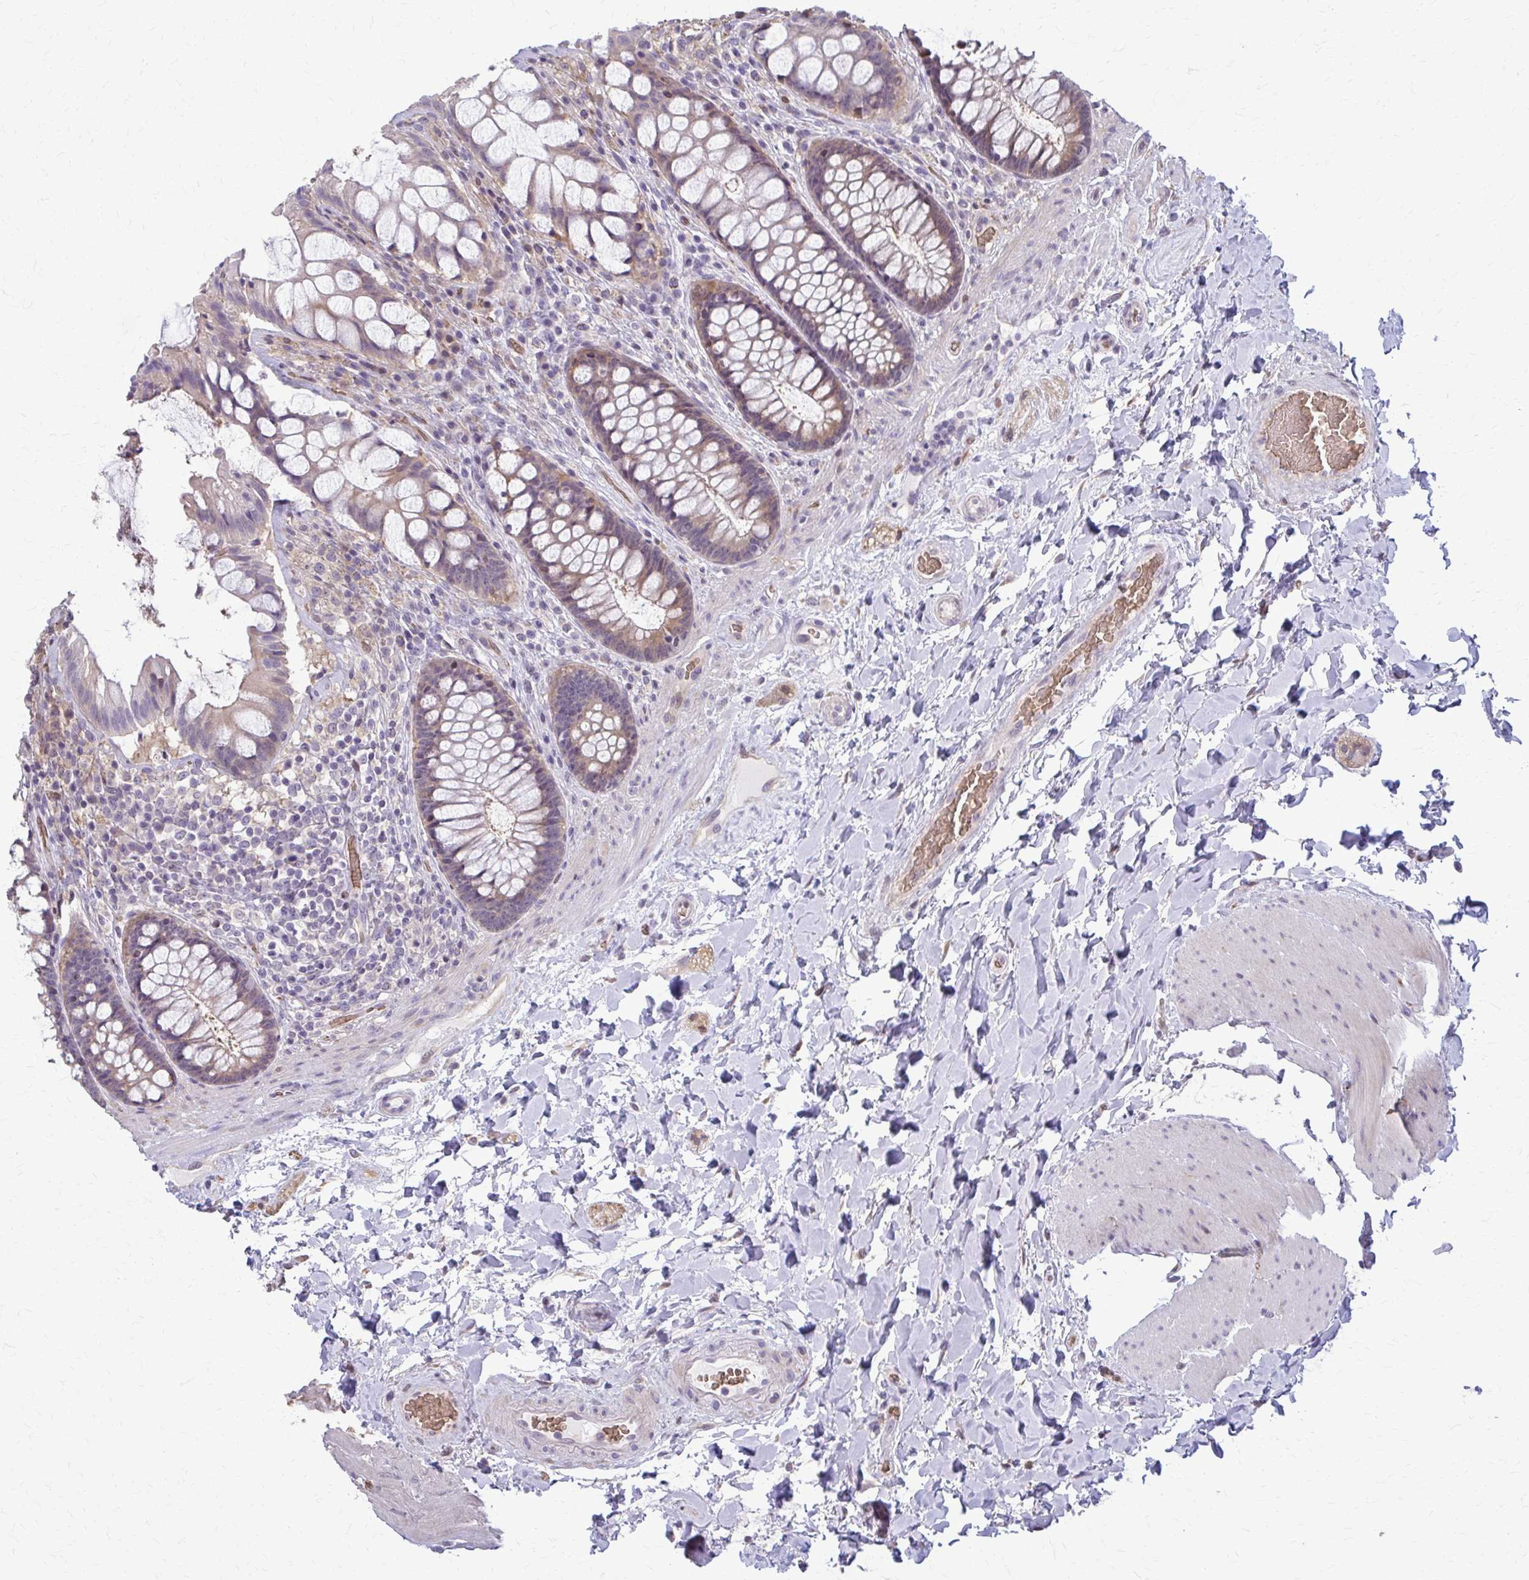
{"staining": {"intensity": "weak", "quantity": "25%-75%", "location": "cytoplasmic/membranous"}, "tissue": "rectum", "cell_type": "Glandular cells", "image_type": "normal", "snomed": [{"axis": "morphology", "description": "Normal tissue, NOS"}, {"axis": "topography", "description": "Rectum"}], "caption": "About 25%-75% of glandular cells in benign human rectum show weak cytoplasmic/membranous protein positivity as visualized by brown immunohistochemical staining.", "gene": "ZNF34", "patient": {"sex": "female", "age": 58}}